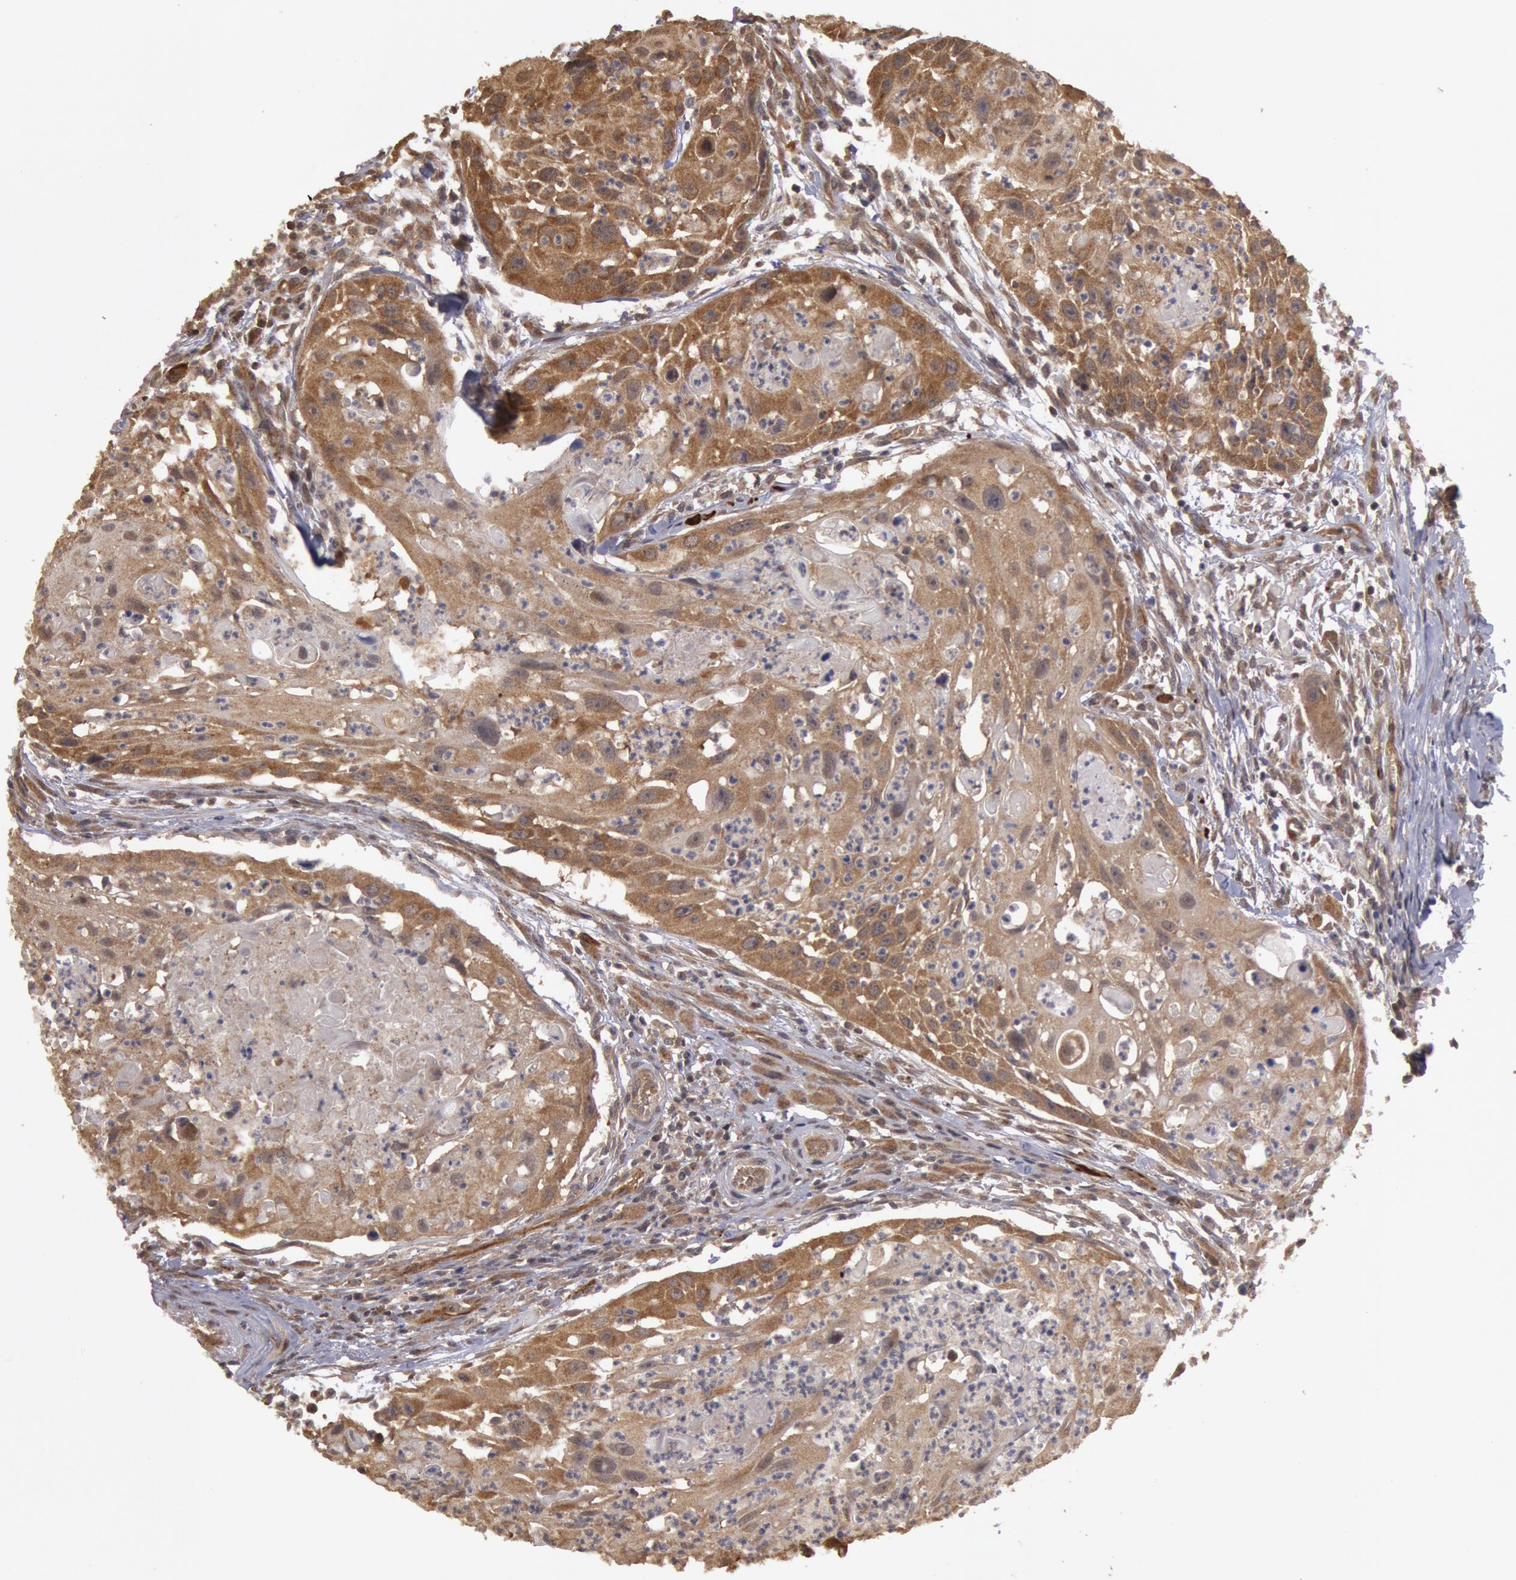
{"staining": {"intensity": "moderate", "quantity": ">75%", "location": "cytoplasmic/membranous"}, "tissue": "head and neck cancer", "cell_type": "Tumor cells", "image_type": "cancer", "snomed": [{"axis": "morphology", "description": "Squamous cell carcinoma, NOS"}, {"axis": "topography", "description": "Head-Neck"}], "caption": "A photomicrograph of human squamous cell carcinoma (head and neck) stained for a protein exhibits moderate cytoplasmic/membranous brown staining in tumor cells. (Stains: DAB in brown, nuclei in blue, Microscopy: brightfield microscopy at high magnification).", "gene": "USP14", "patient": {"sex": "male", "age": 64}}